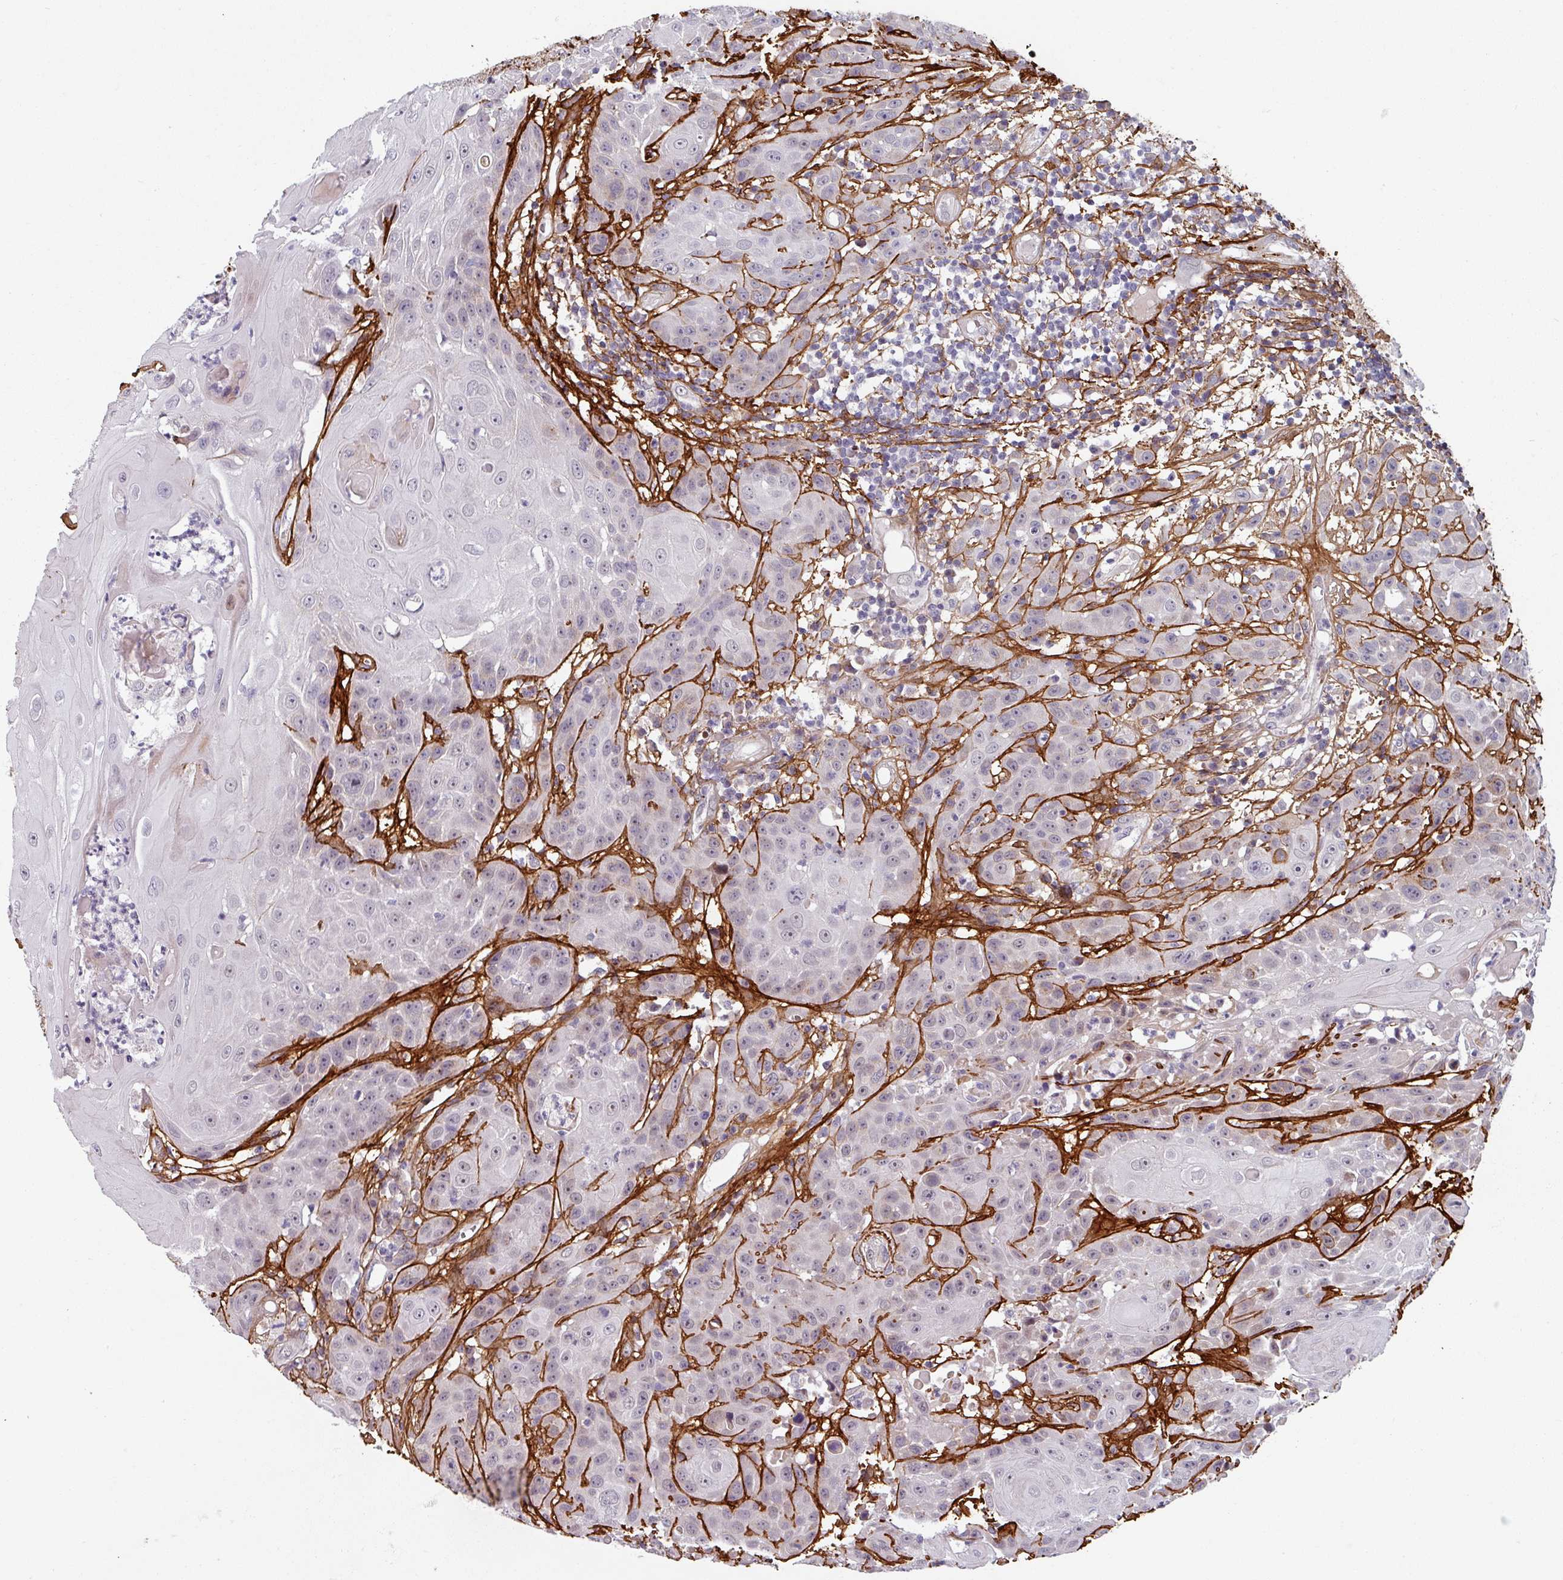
{"staining": {"intensity": "negative", "quantity": "none", "location": "none"}, "tissue": "head and neck cancer", "cell_type": "Tumor cells", "image_type": "cancer", "snomed": [{"axis": "morphology", "description": "Squamous cell carcinoma, NOS"}, {"axis": "topography", "description": "Skin"}, {"axis": "topography", "description": "Head-Neck"}], "caption": "High magnification brightfield microscopy of head and neck cancer (squamous cell carcinoma) stained with DAB (brown) and counterstained with hematoxylin (blue): tumor cells show no significant expression. (Brightfield microscopy of DAB immunohistochemistry at high magnification).", "gene": "CYB5RL", "patient": {"sex": "male", "age": 80}}